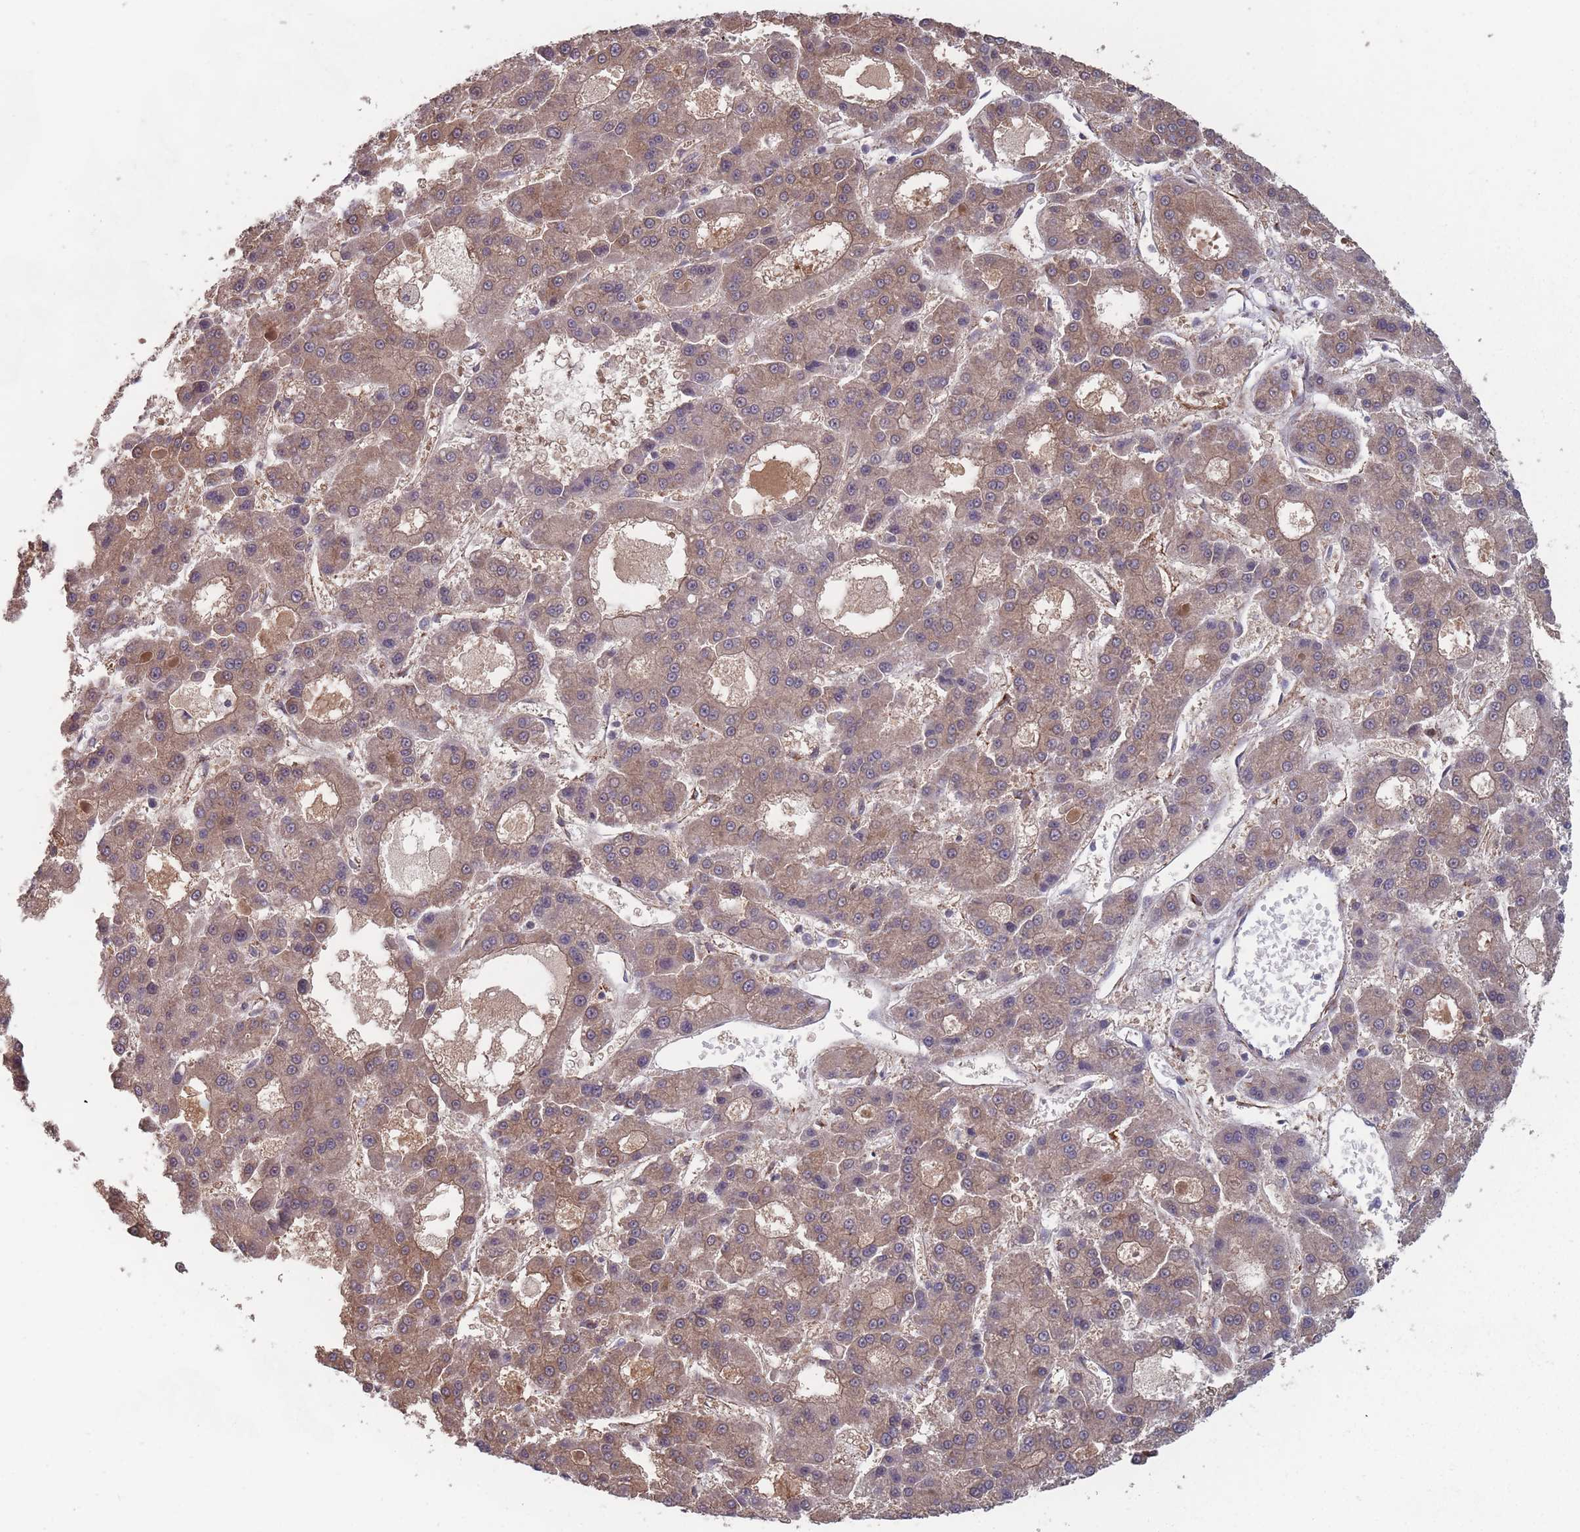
{"staining": {"intensity": "weak", "quantity": ">75%", "location": "cytoplasmic/membranous"}, "tissue": "liver cancer", "cell_type": "Tumor cells", "image_type": "cancer", "snomed": [{"axis": "morphology", "description": "Carcinoma, Hepatocellular, NOS"}, {"axis": "topography", "description": "Liver"}], "caption": "A micrograph showing weak cytoplasmic/membranous staining in about >75% of tumor cells in liver cancer, as visualized by brown immunohistochemical staining.", "gene": "CNTRL", "patient": {"sex": "male", "age": 70}}